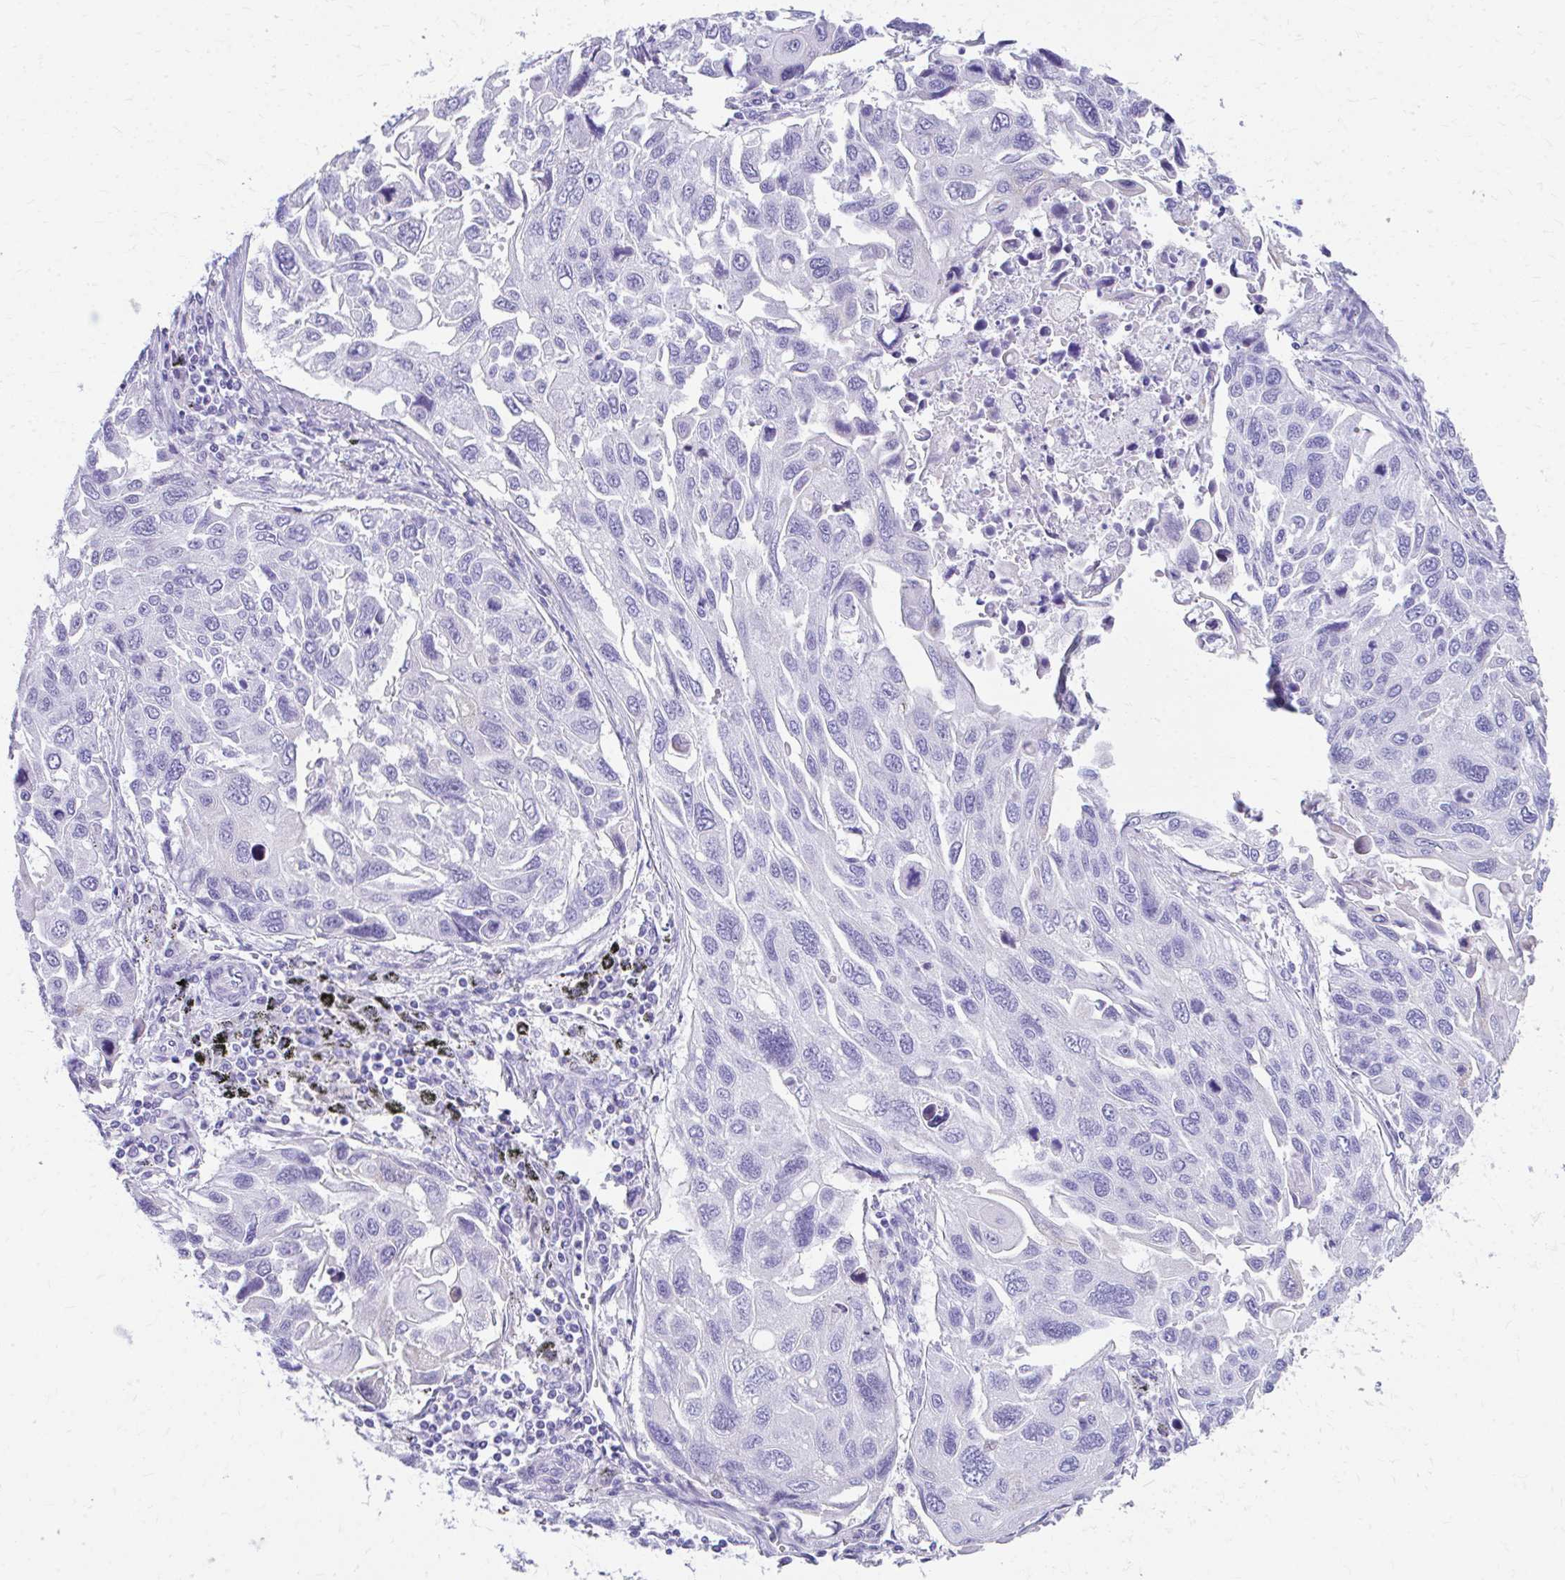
{"staining": {"intensity": "negative", "quantity": "none", "location": "none"}, "tissue": "lung cancer", "cell_type": "Tumor cells", "image_type": "cancer", "snomed": [{"axis": "morphology", "description": "Squamous cell carcinoma, NOS"}, {"axis": "topography", "description": "Lung"}], "caption": "Immunohistochemistry (IHC) micrograph of lung cancer (squamous cell carcinoma) stained for a protein (brown), which exhibits no staining in tumor cells. (DAB (3,3'-diaminobenzidine) immunohistochemistry, high magnification).", "gene": "KRIT1", "patient": {"sex": "male", "age": 62}}